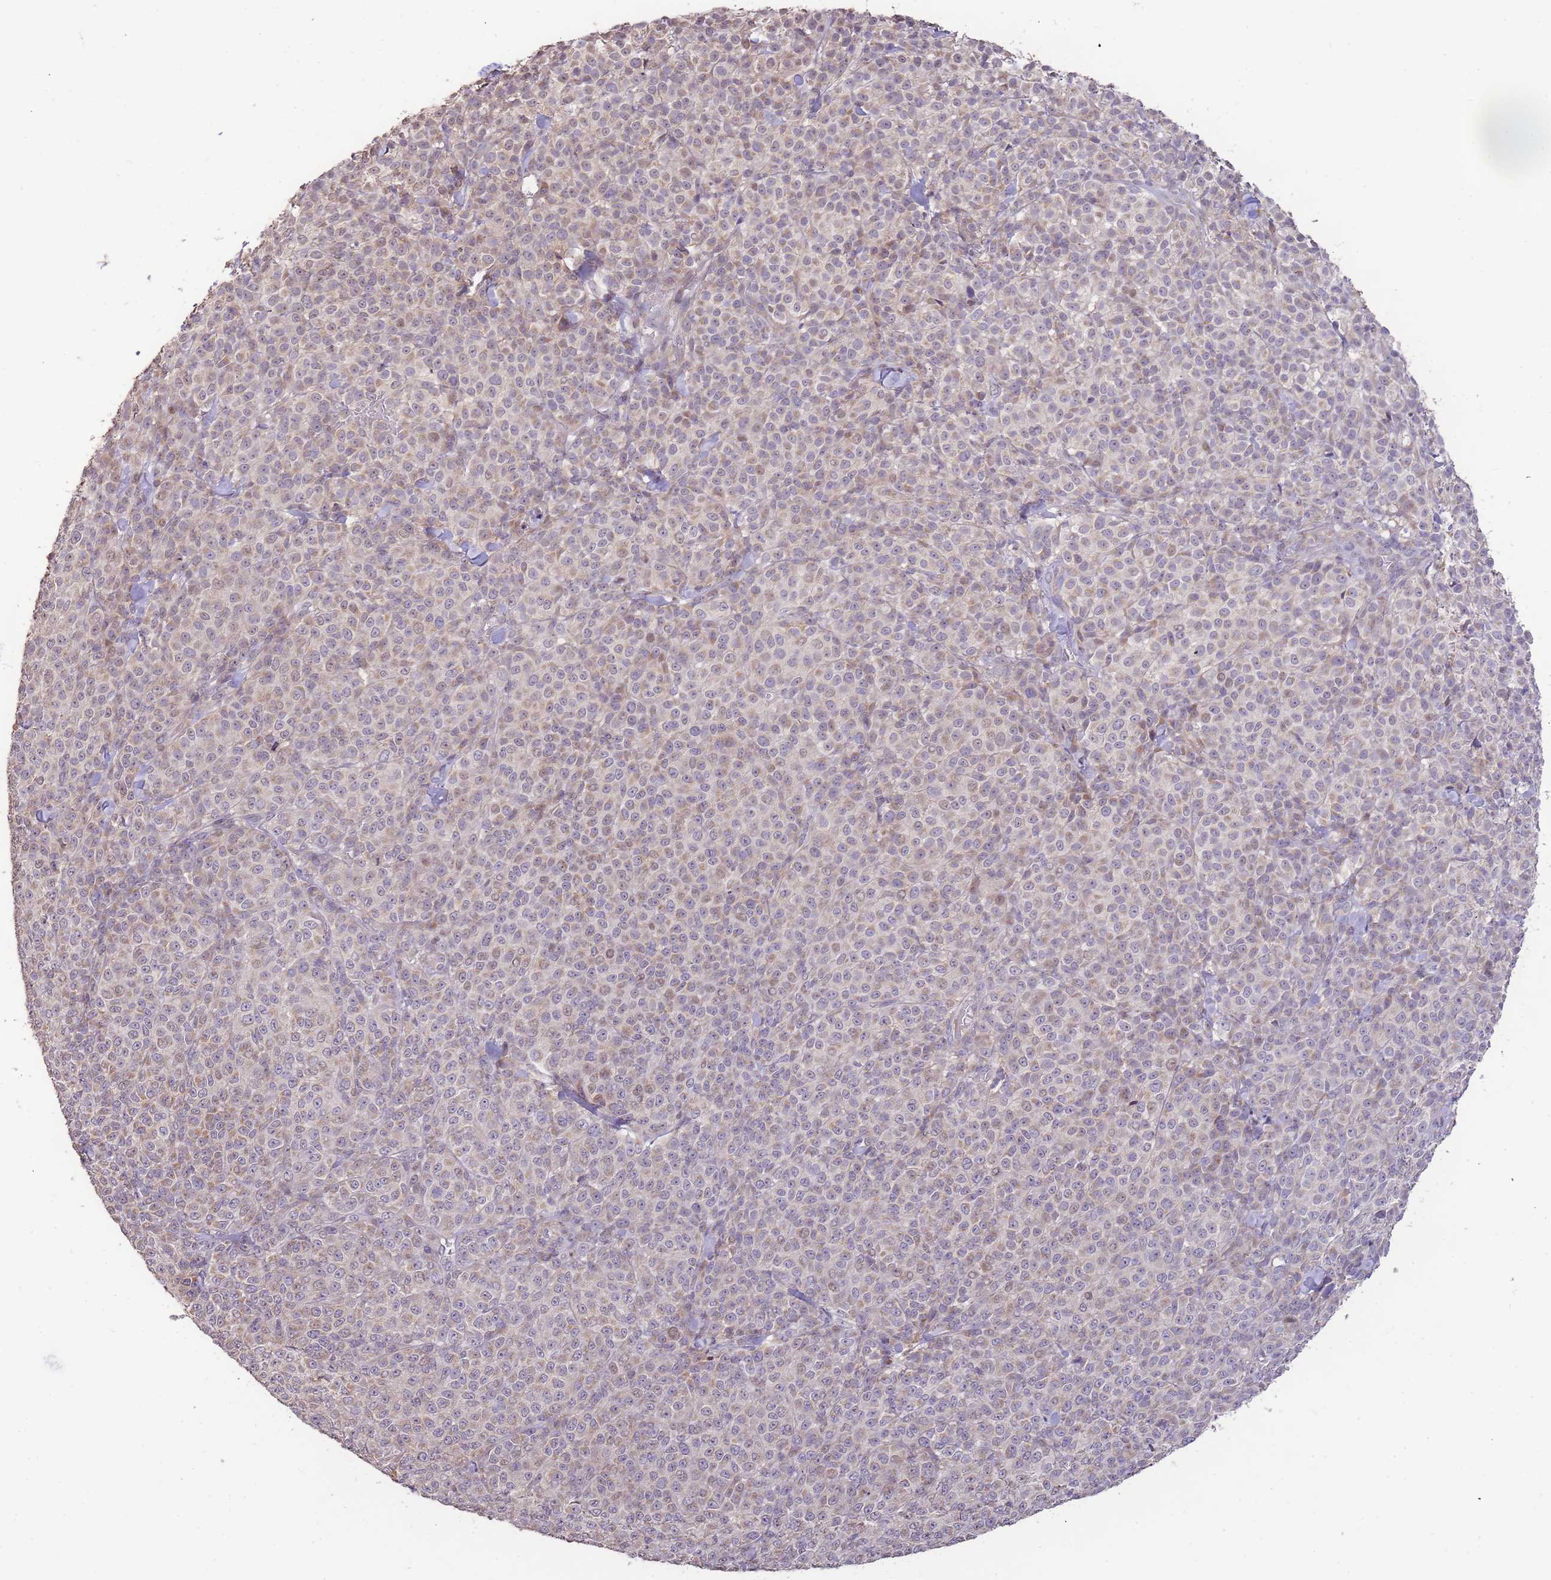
{"staining": {"intensity": "weak", "quantity": "25%-75%", "location": "cytoplasmic/membranous,nuclear"}, "tissue": "melanoma", "cell_type": "Tumor cells", "image_type": "cancer", "snomed": [{"axis": "morphology", "description": "Normal tissue, NOS"}, {"axis": "morphology", "description": "Malignant melanoma, NOS"}, {"axis": "topography", "description": "Skin"}], "caption": "DAB immunohistochemical staining of melanoma reveals weak cytoplasmic/membranous and nuclear protein positivity in about 25%-75% of tumor cells.", "gene": "SLC16A4", "patient": {"sex": "female", "age": 34}}